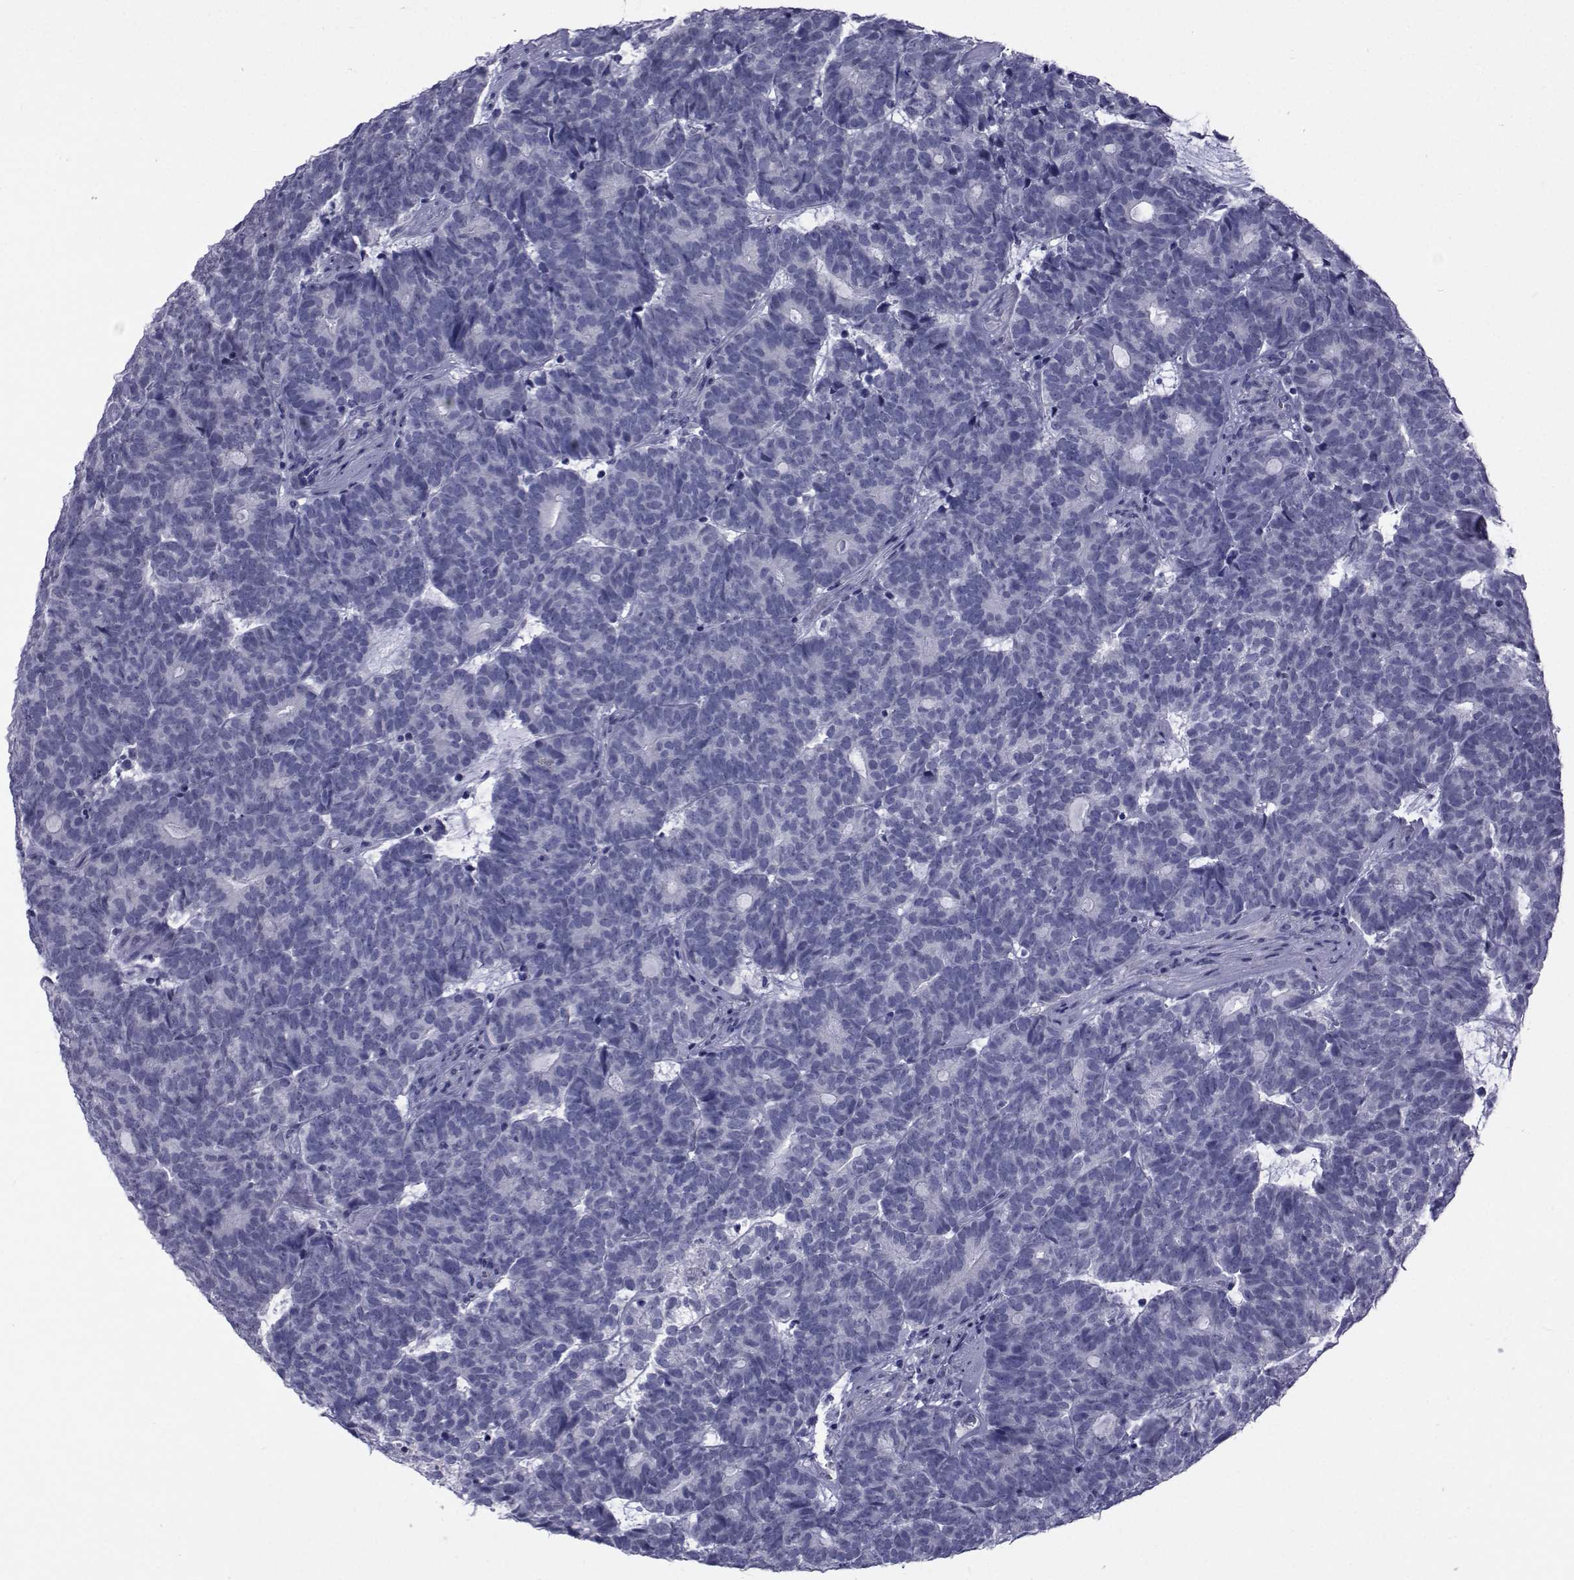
{"staining": {"intensity": "negative", "quantity": "none", "location": "none"}, "tissue": "head and neck cancer", "cell_type": "Tumor cells", "image_type": "cancer", "snomed": [{"axis": "morphology", "description": "Adenocarcinoma, NOS"}, {"axis": "topography", "description": "Head-Neck"}], "caption": "A high-resolution micrograph shows IHC staining of head and neck adenocarcinoma, which shows no significant positivity in tumor cells.", "gene": "GKAP1", "patient": {"sex": "female", "age": 81}}